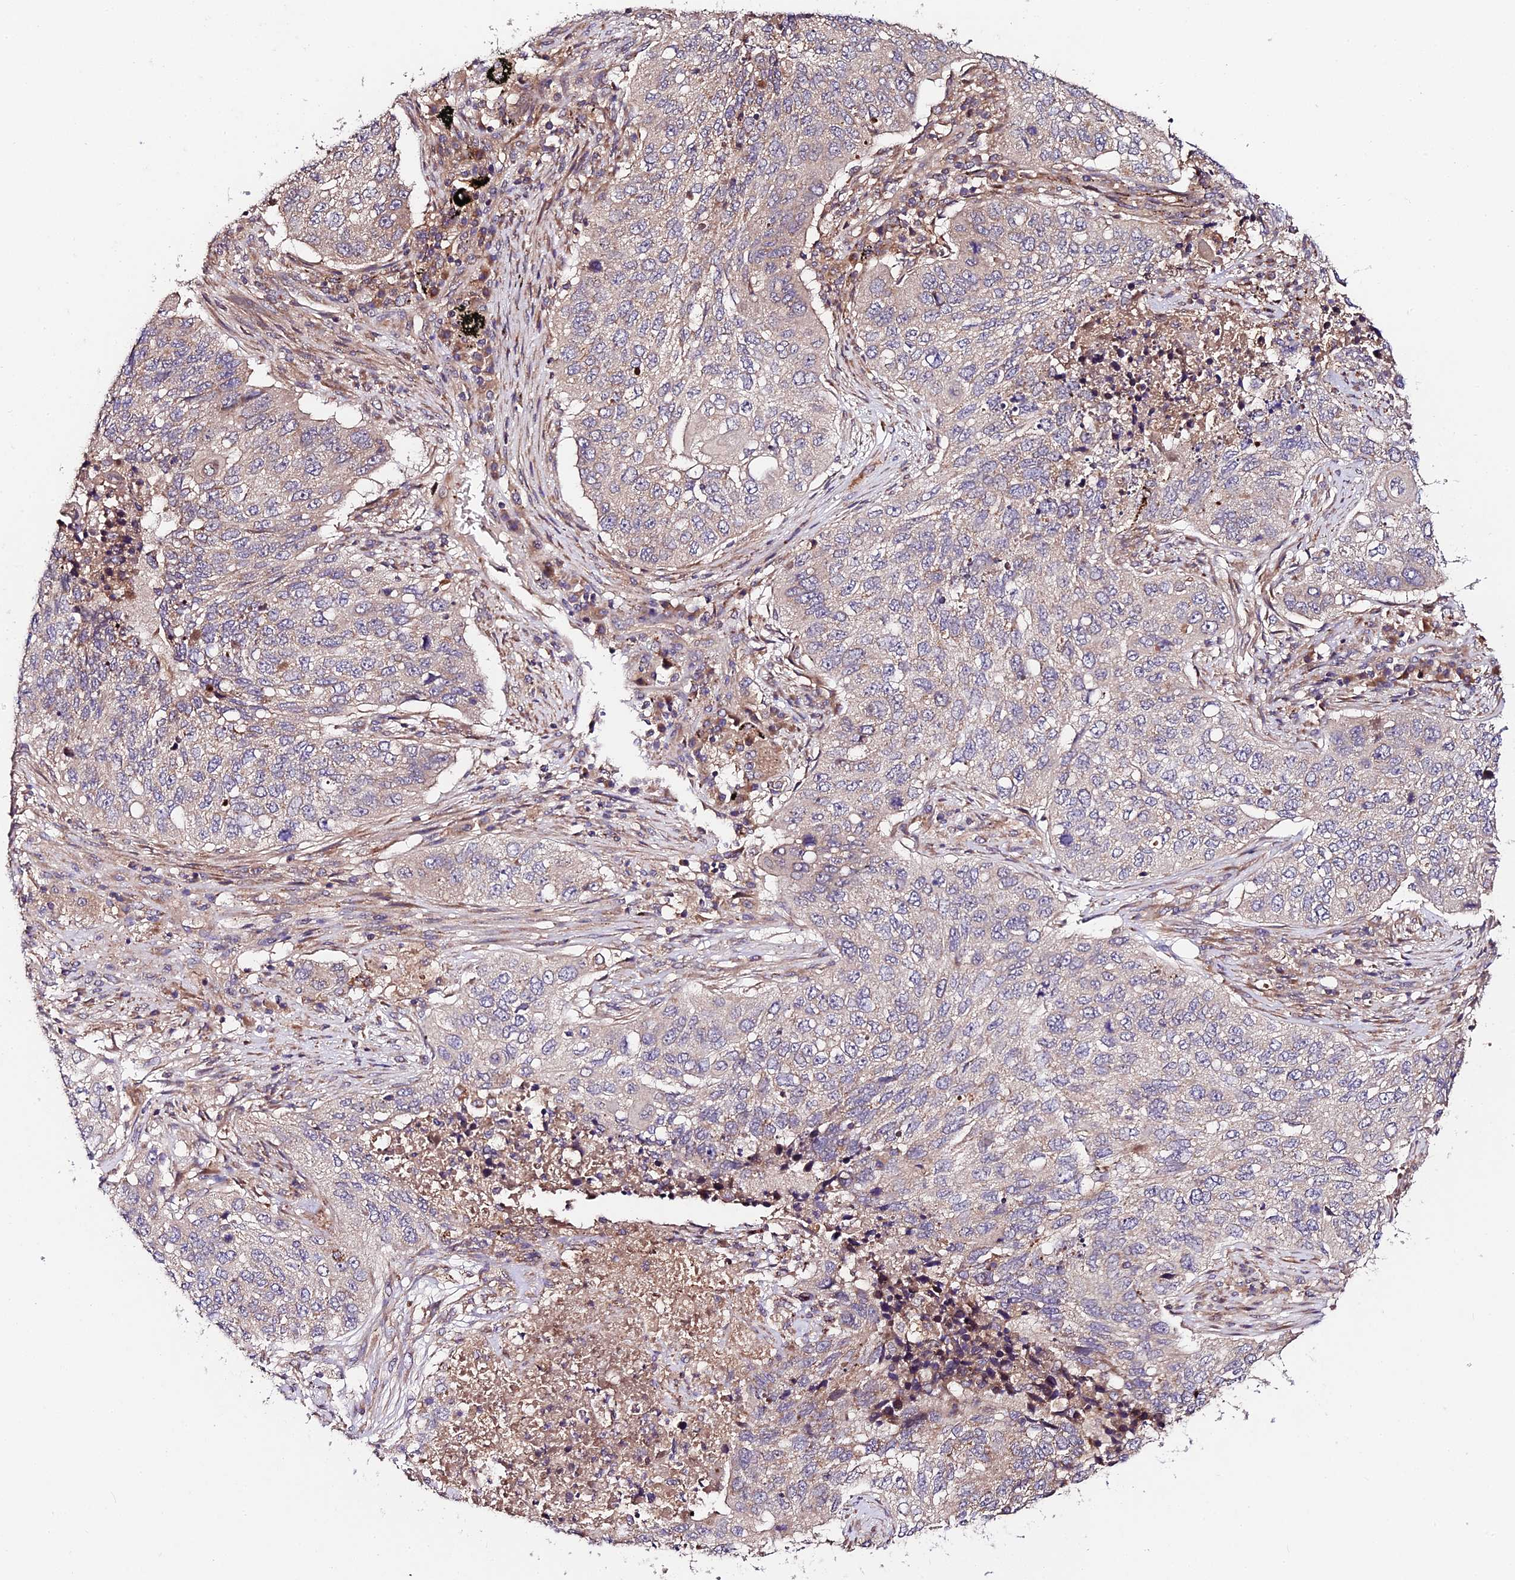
{"staining": {"intensity": "negative", "quantity": "none", "location": "none"}, "tissue": "lung cancer", "cell_type": "Tumor cells", "image_type": "cancer", "snomed": [{"axis": "morphology", "description": "Squamous cell carcinoma, NOS"}, {"axis": "topography", "description": "Lung"}], "caption": "Immunohistochemistry image of neoplastic tissue: human lung cancer (squamous cell carcinoma) stained with DAB (3,3'-diaminobenzidine) displays no significant protein staining in tumor cells.", "gene": "C3orf20", "patient": {"sex": "female", "age": 63}}